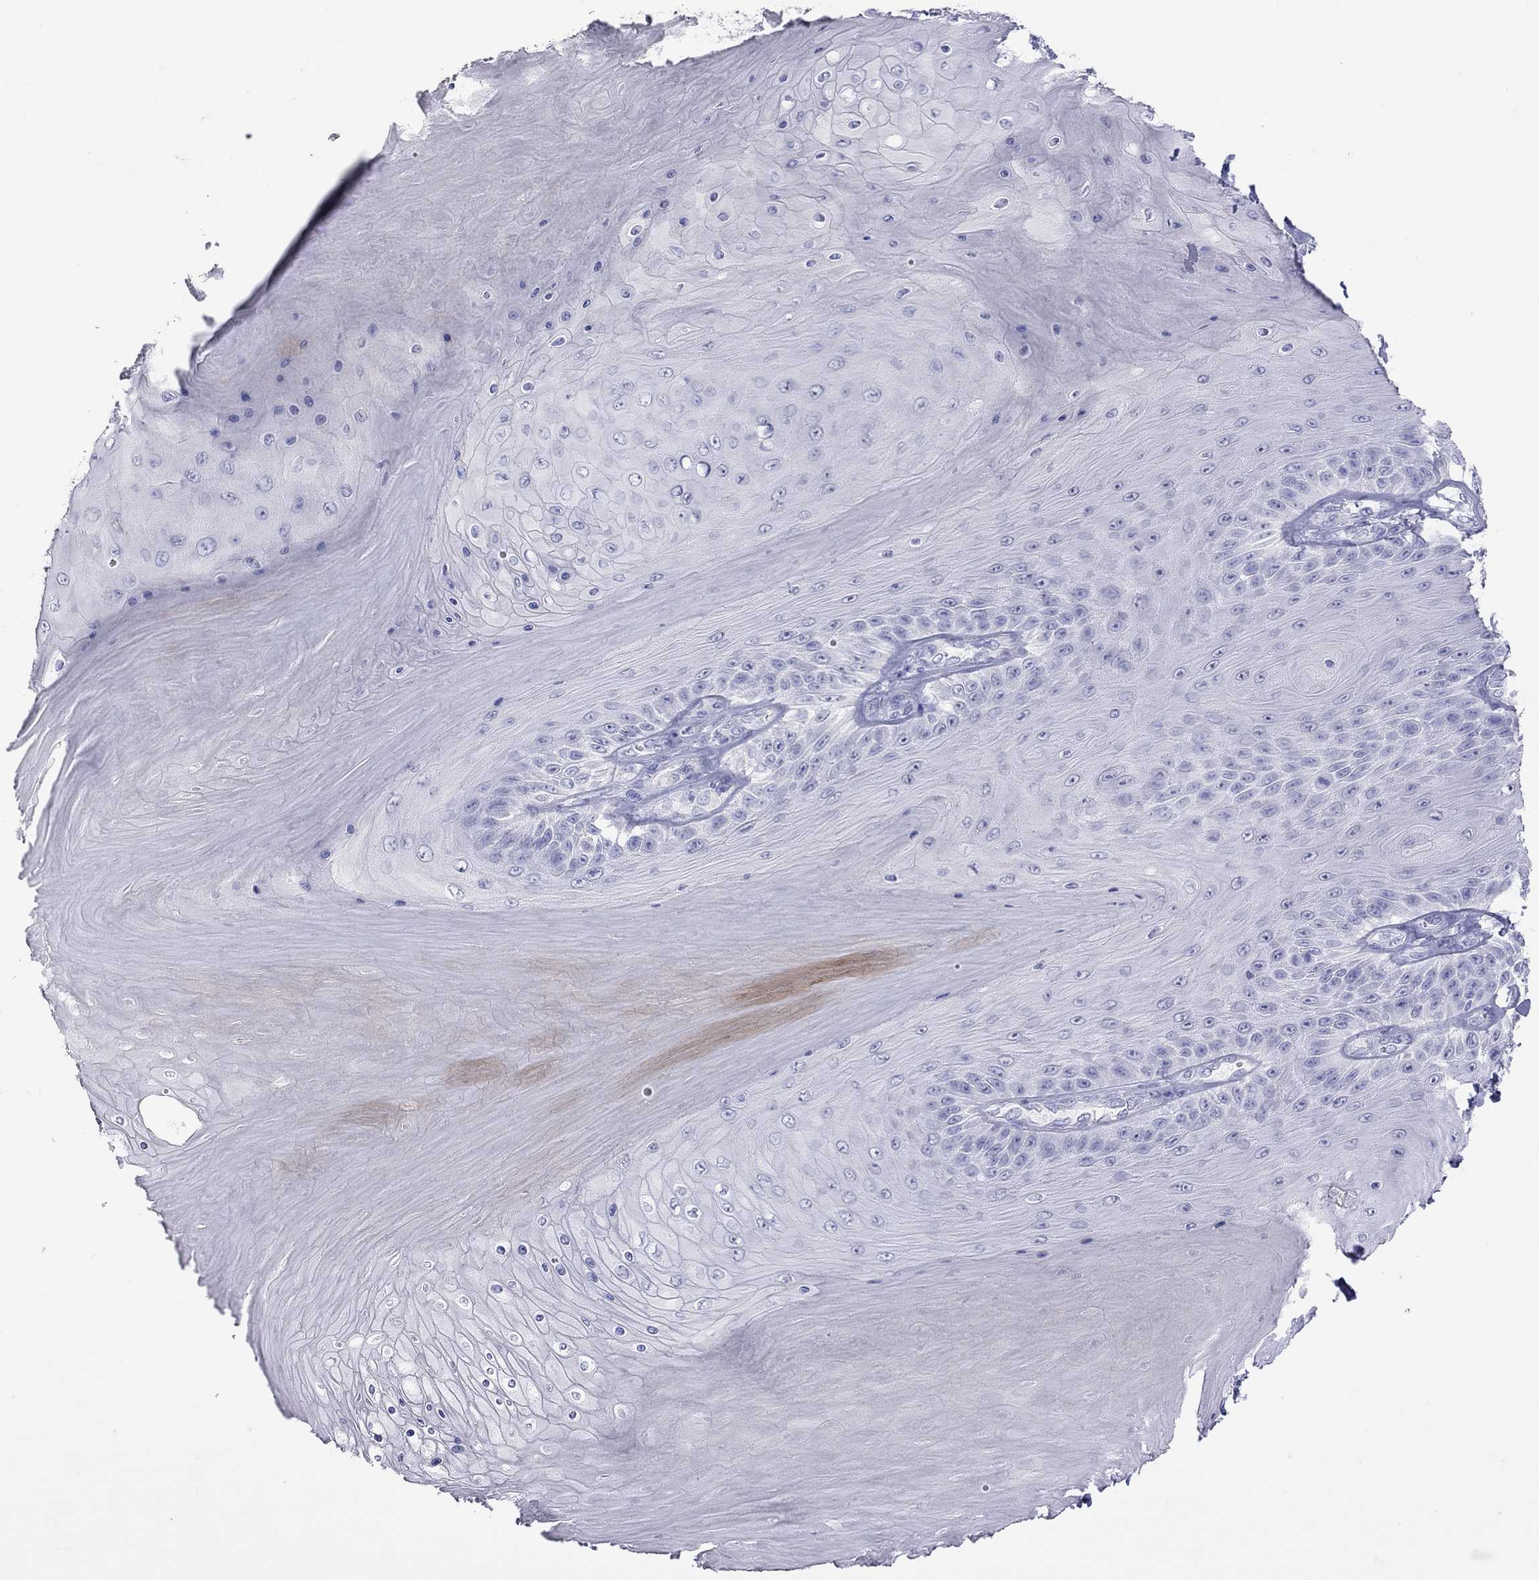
{"staining": {"intensity": "negative", "quantity": "none", "location": "none"}, "tissue": "skin cancer", "cell_type": "Tumor cells", "image_type": "cancer", "snomed": [{"axis": "morphology", "description": "Squamous cell carcinoma, NOS"}, {"axis": "topography", "description": "Skin"}], "caption": "Squamous cell carcinoma (skin) was stained to show a protein in brown. There is no significant staining in tumor cells.", "gene": "MUC16", "patient": {"sex": "male", "age": 62}}